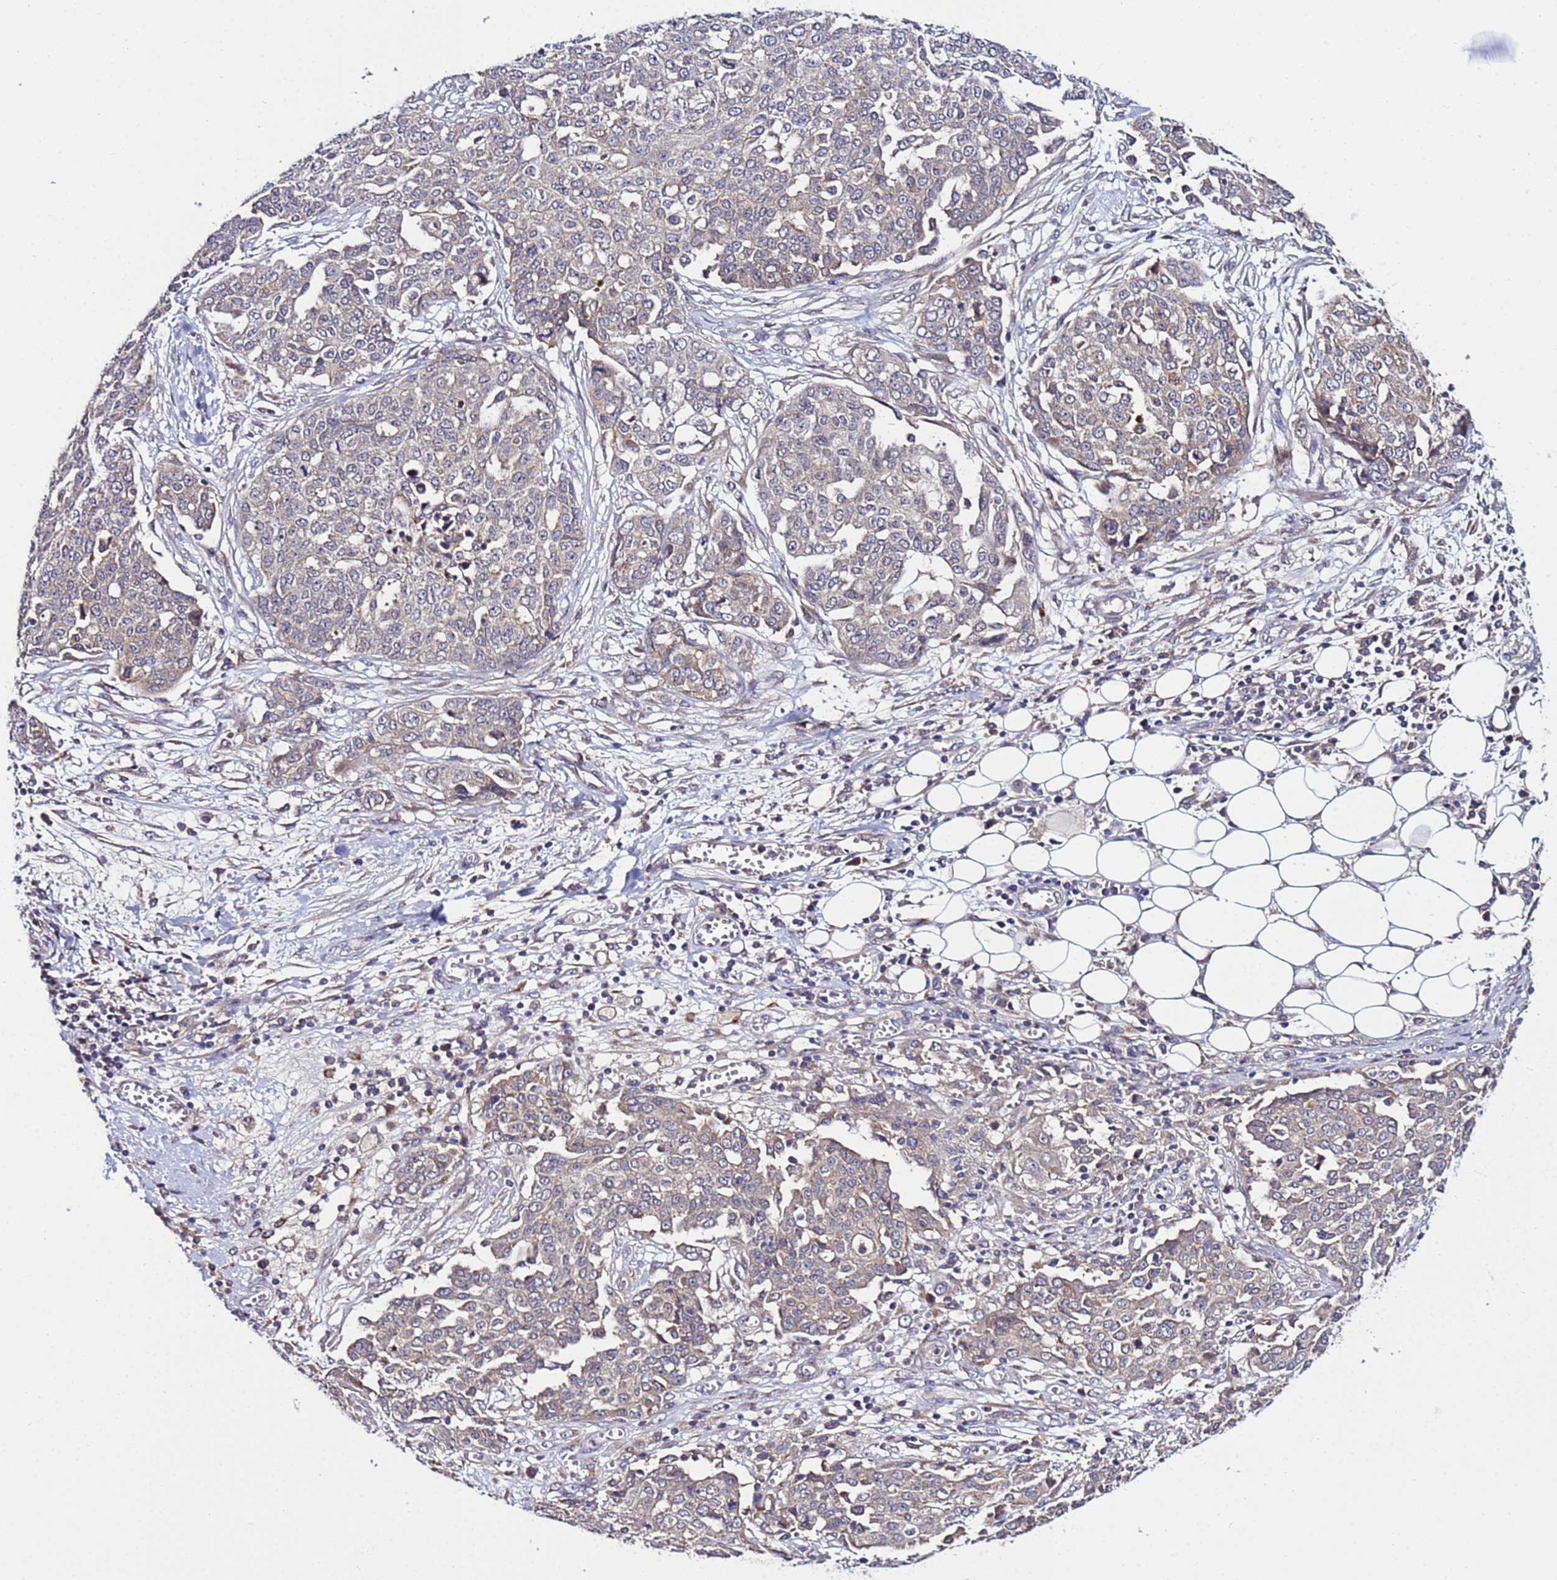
{"staining": {"intensity": "weak", "quantity": "25%-75%", "location": "cytoplasmic/membranous"}, "tissue": "ovarian cancer", "cell_type": "Tumor cells", "image_type": "cancer", "snomed": [{"axis": "morphology", "description": "Cystadenocarcinoma, serous, NOS"}, {"axis": "topography", "description": "Soft tissue"}, {"axis": "topography", "description": "Ovary"}], "caption": "High-power microscopy captured an immunohistochemistry histopathology image of serous cystadenocarcinoma (ovarian), revealing weak cytoplasmic/membranous positivity in about 25%-75% of tumor cells.", "gene": "PLXDC2", "patient": {"sex": "female", "age": 57}}